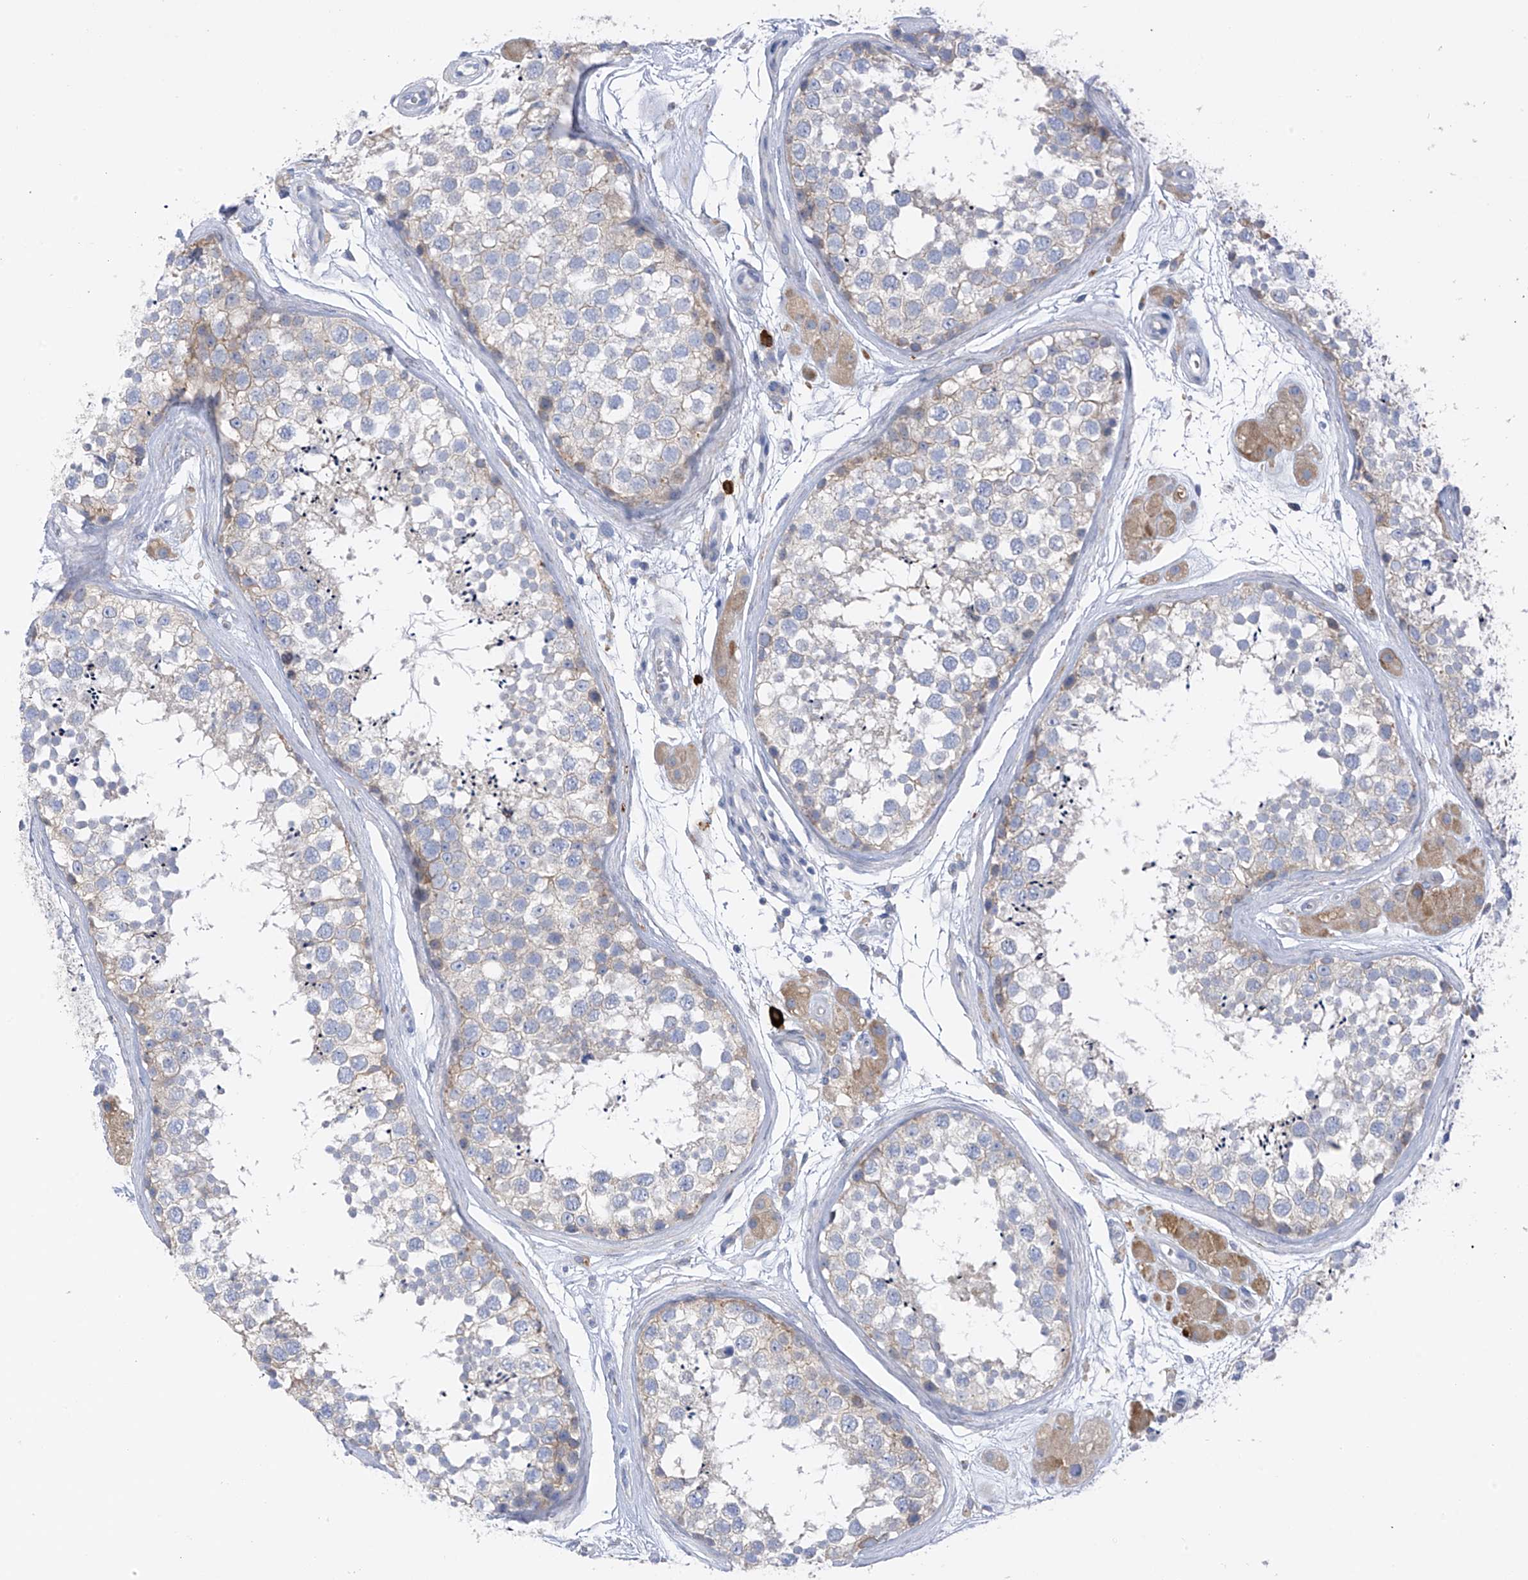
{"staining": {"intensity": "weak", "quantity": "<25%", "location": "cytoplasmic/membranous"}, "tissue": "testis", "cell_type": "Cells in seminiferous ducts", "image_type": "normal", "snomed": [{"axis": "morphology", "description": "Normal tissue, NOS"}, {"axis": "topography", "description": "Testis"}], "caption": "High magnification brightfield microscopy of benign testis stained with DAB (3,3'-diaminobenzidine) (brown) and counterstained with hematoxylin (blue): cells in seminiferous ducts show no significant staining.", "gene": "POMGNT2", "patient": {"sex": "male", "age": 56}}